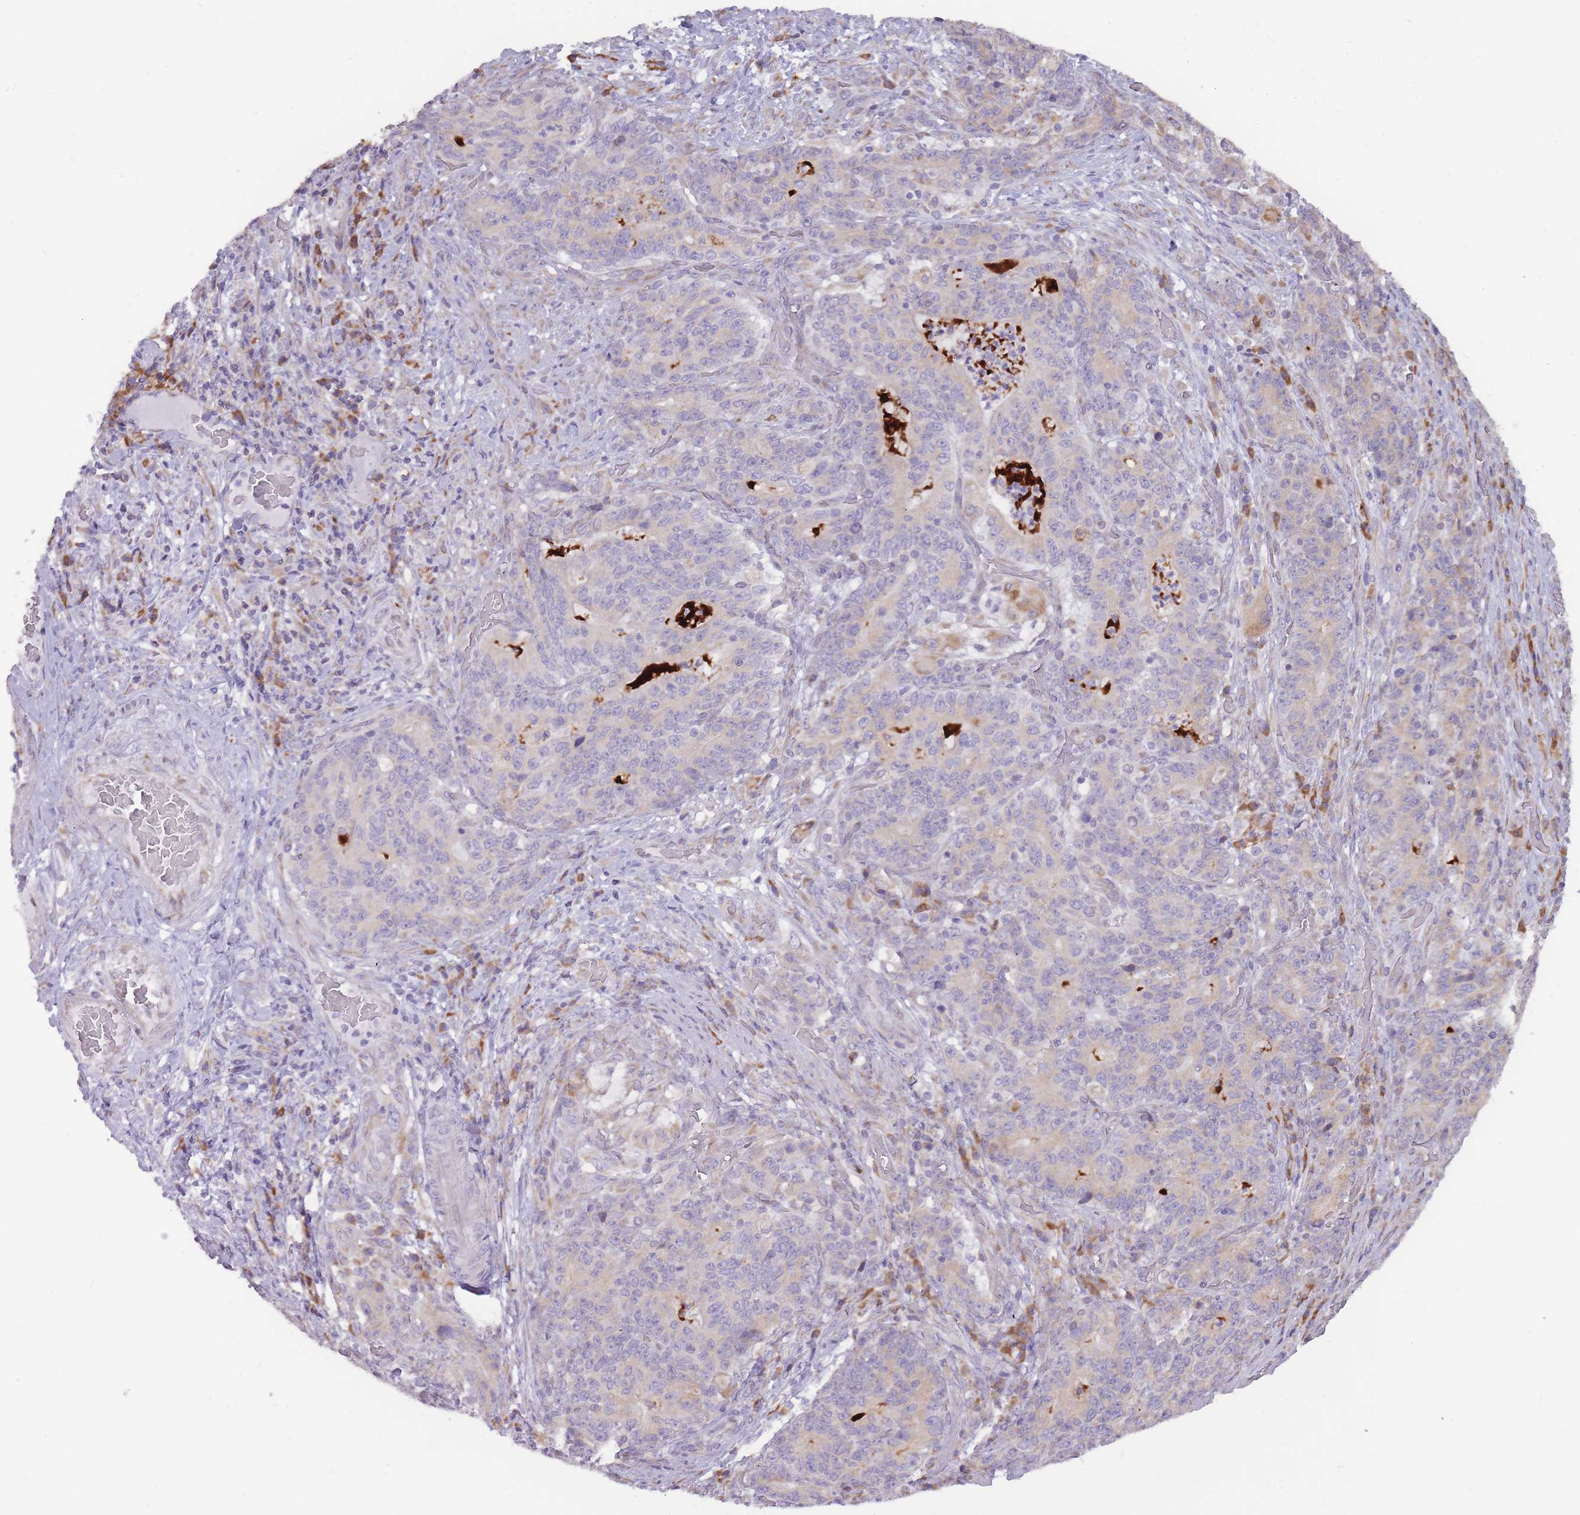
{"staining": {"intensity": "negative", "quantity": "none", "location": "none"}, "tissue": "stomach cancer", "cell_type": "Tumor cells", "image_type": "cancer", "snomed": [{"axis": "morphology", "description": "Normal tissue, NOS"}, {"axis": "morphology", "description": "Adenocarcinoma, NOS"}, {"axis": "topography", "description": "Stomach"}], "caption": "High power microscopy histopathology image of an immunohistochemistry image of adenocarcinoma (stomach), revealing no significant staining in tumor cells. The staining was performed using DAB (3,3'-diaminobenzidine) to visualize the protein expression in brown, while the nuclei were stained in blue with hematoxylin (Magnification: 20x).", "gene": "TRAPPC5", "patient": {"sex": "female", "age": 64}}